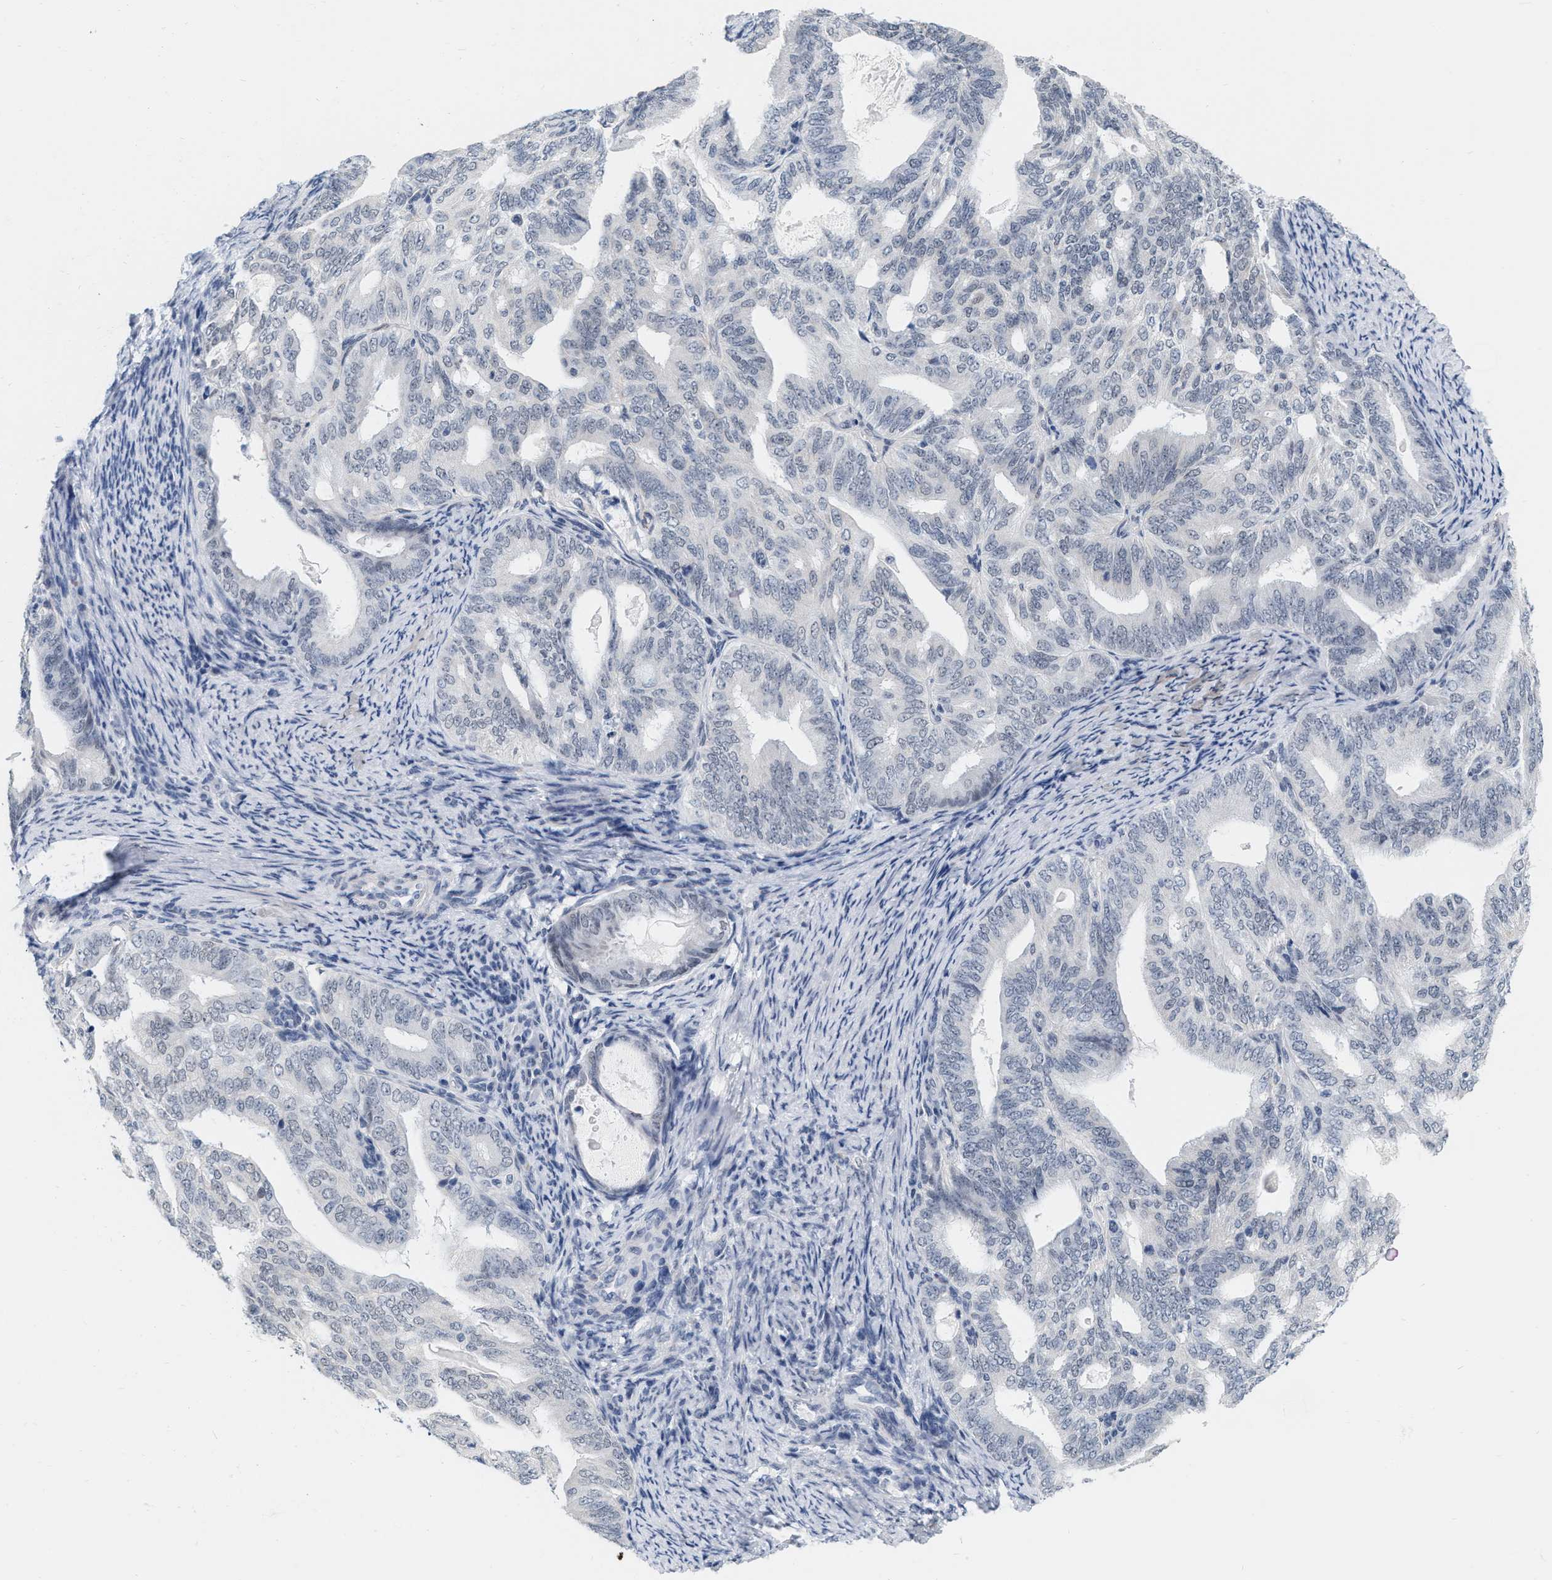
{"staining": {"intensity": "negative", "quantity": "none", "location": "none"}, "tissue": "endometrial cancer", "cell_type": "Tumor cells", "image_type": "cancer", "snomed": [{"axis": "morphology", "description": "Adenocarcinoma, NOS"}, {"axis": "topography", "description": "Endometrium"}], "caption": "The image exhibits no significant expression in tumor cells of endometrial adenocarcinoma.", "gene": "XIRP1", "patient": {"sex": "female", "age": 58}}